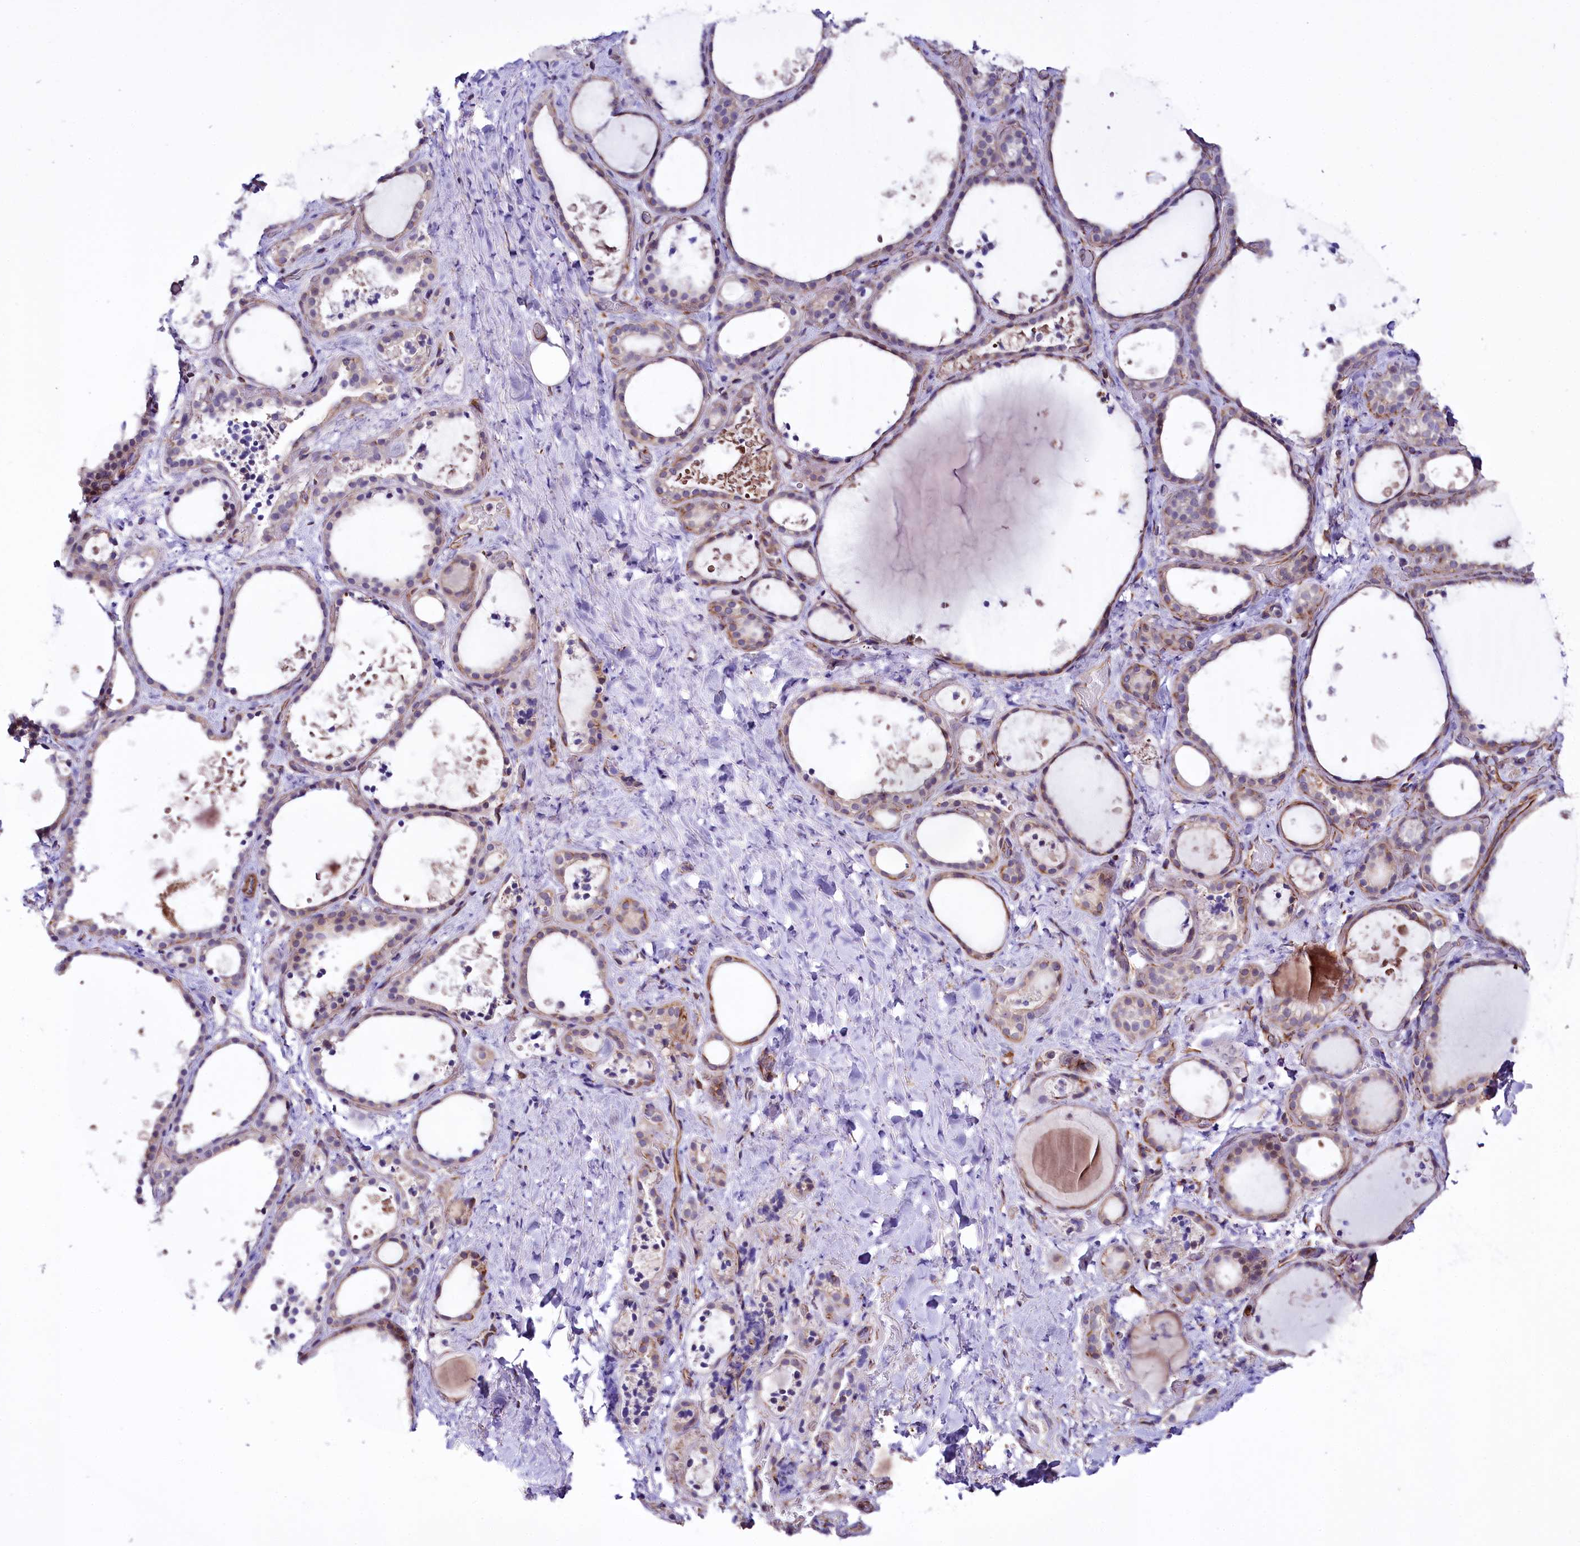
{"staining": {"intensity": "negative", "quantity": "none", "location": "none"}, "tissue": "thyroid gland", "cell_type": "Glandular cells", "image_type": "normal", "snomed": [{"axis": "morphology", "description": "Normal tissue, NOS"}, {"axis": "topography", "description": "Thyroid gland"}], "caption": "The immunohistochemistry (IHC) image has no significant positivity in glandular cells of thyroid gland.", "gene": "TTC12", "patient": {"sex": "female", "age": 44}}